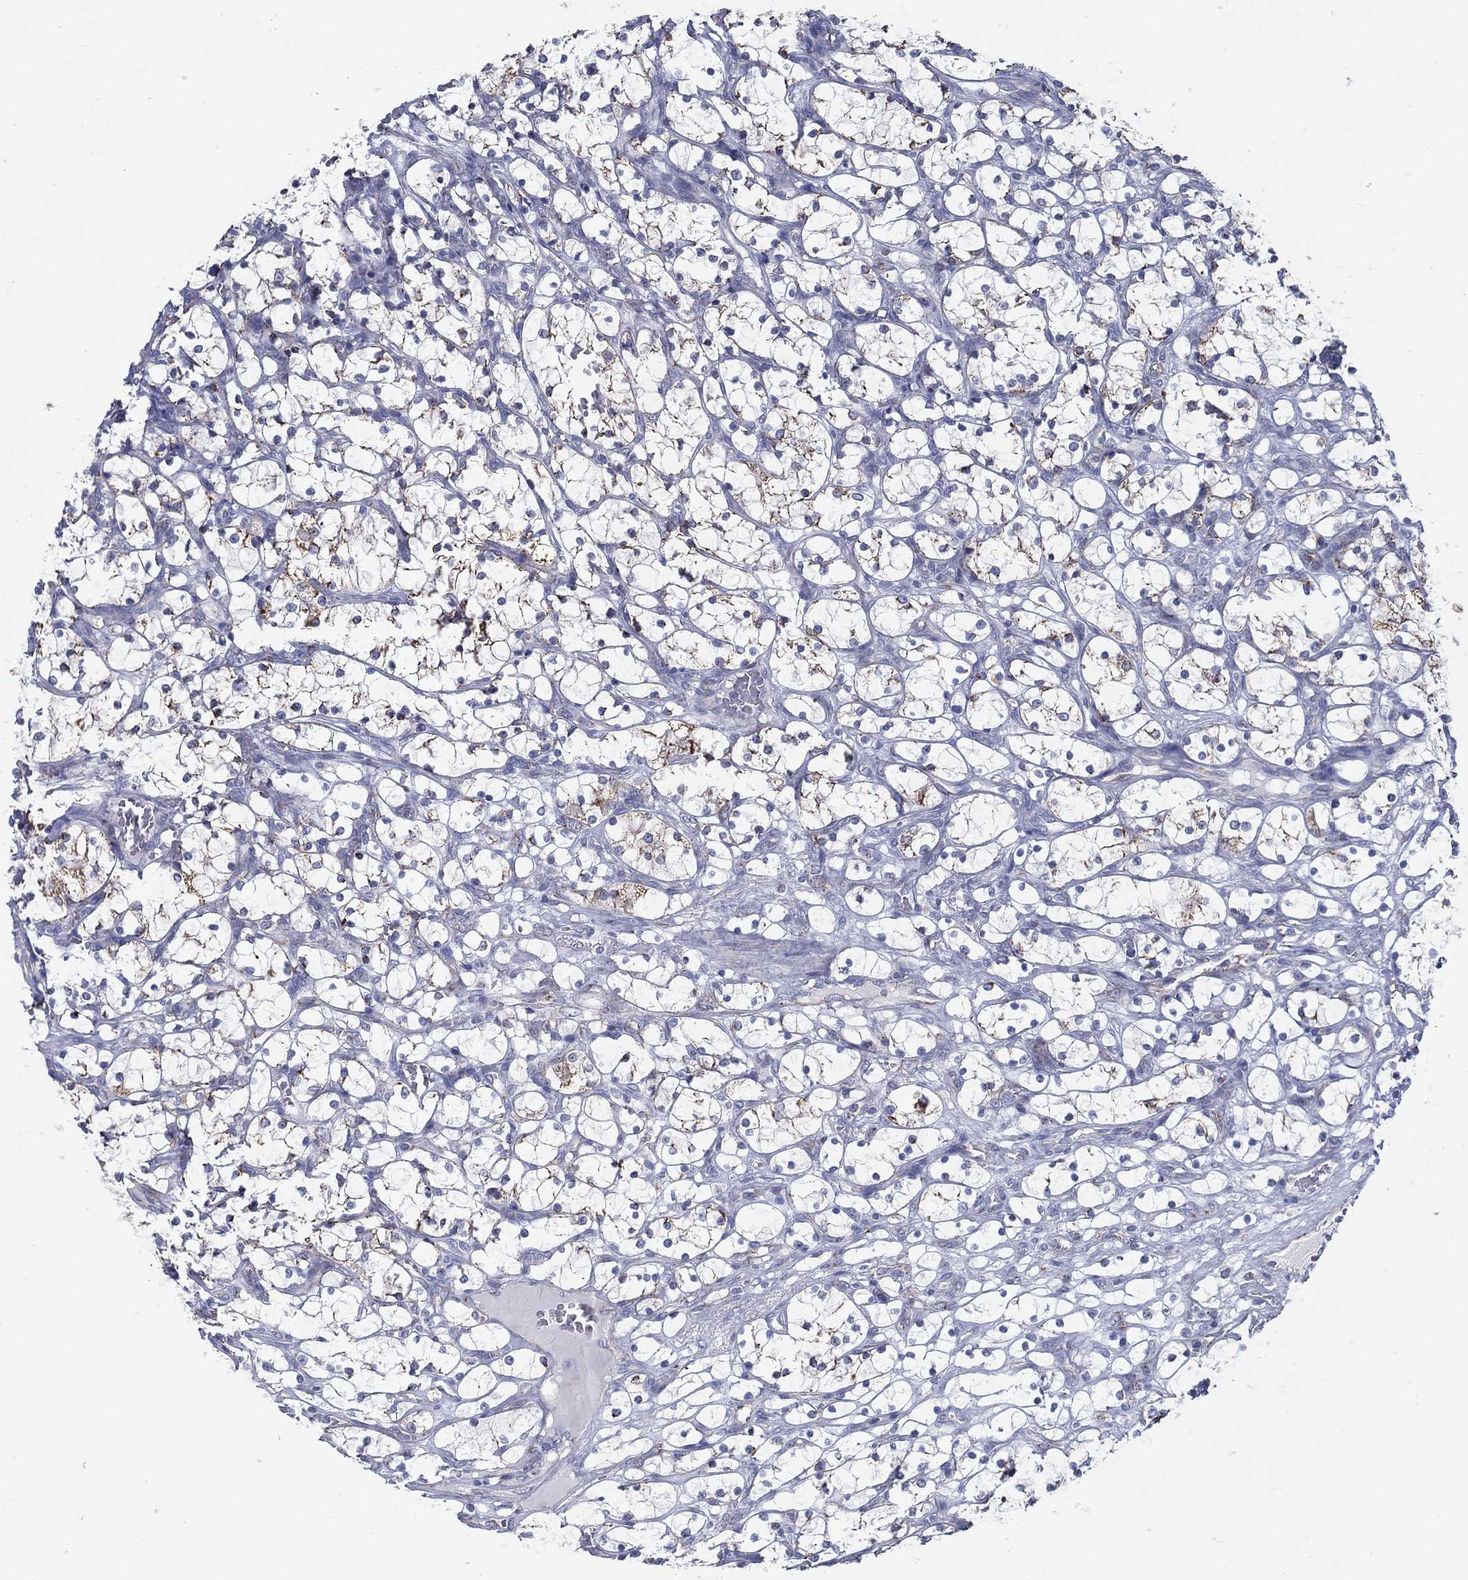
{"staining": {"intensity": "moderate", "quantity": "<25%", "location": "cytoplasmic/membranous"}, "tissue": "renal cancer", "cell_type": "Tumor cells", "image_type": "cancer", "snomed": [{"axis": "morphology", "description": "Adenocarcinoma, NOS"}, {"axis": "topography", "description": "Kidney"}], "caption": "Protein analysis of adenocarcinoma (renal) tissue reveals moderate cytoplasmic/membranous expression in about <25% of tumor cells.", "gene": "SFXN1", "patient": {"sex": "female", "age": 69}}